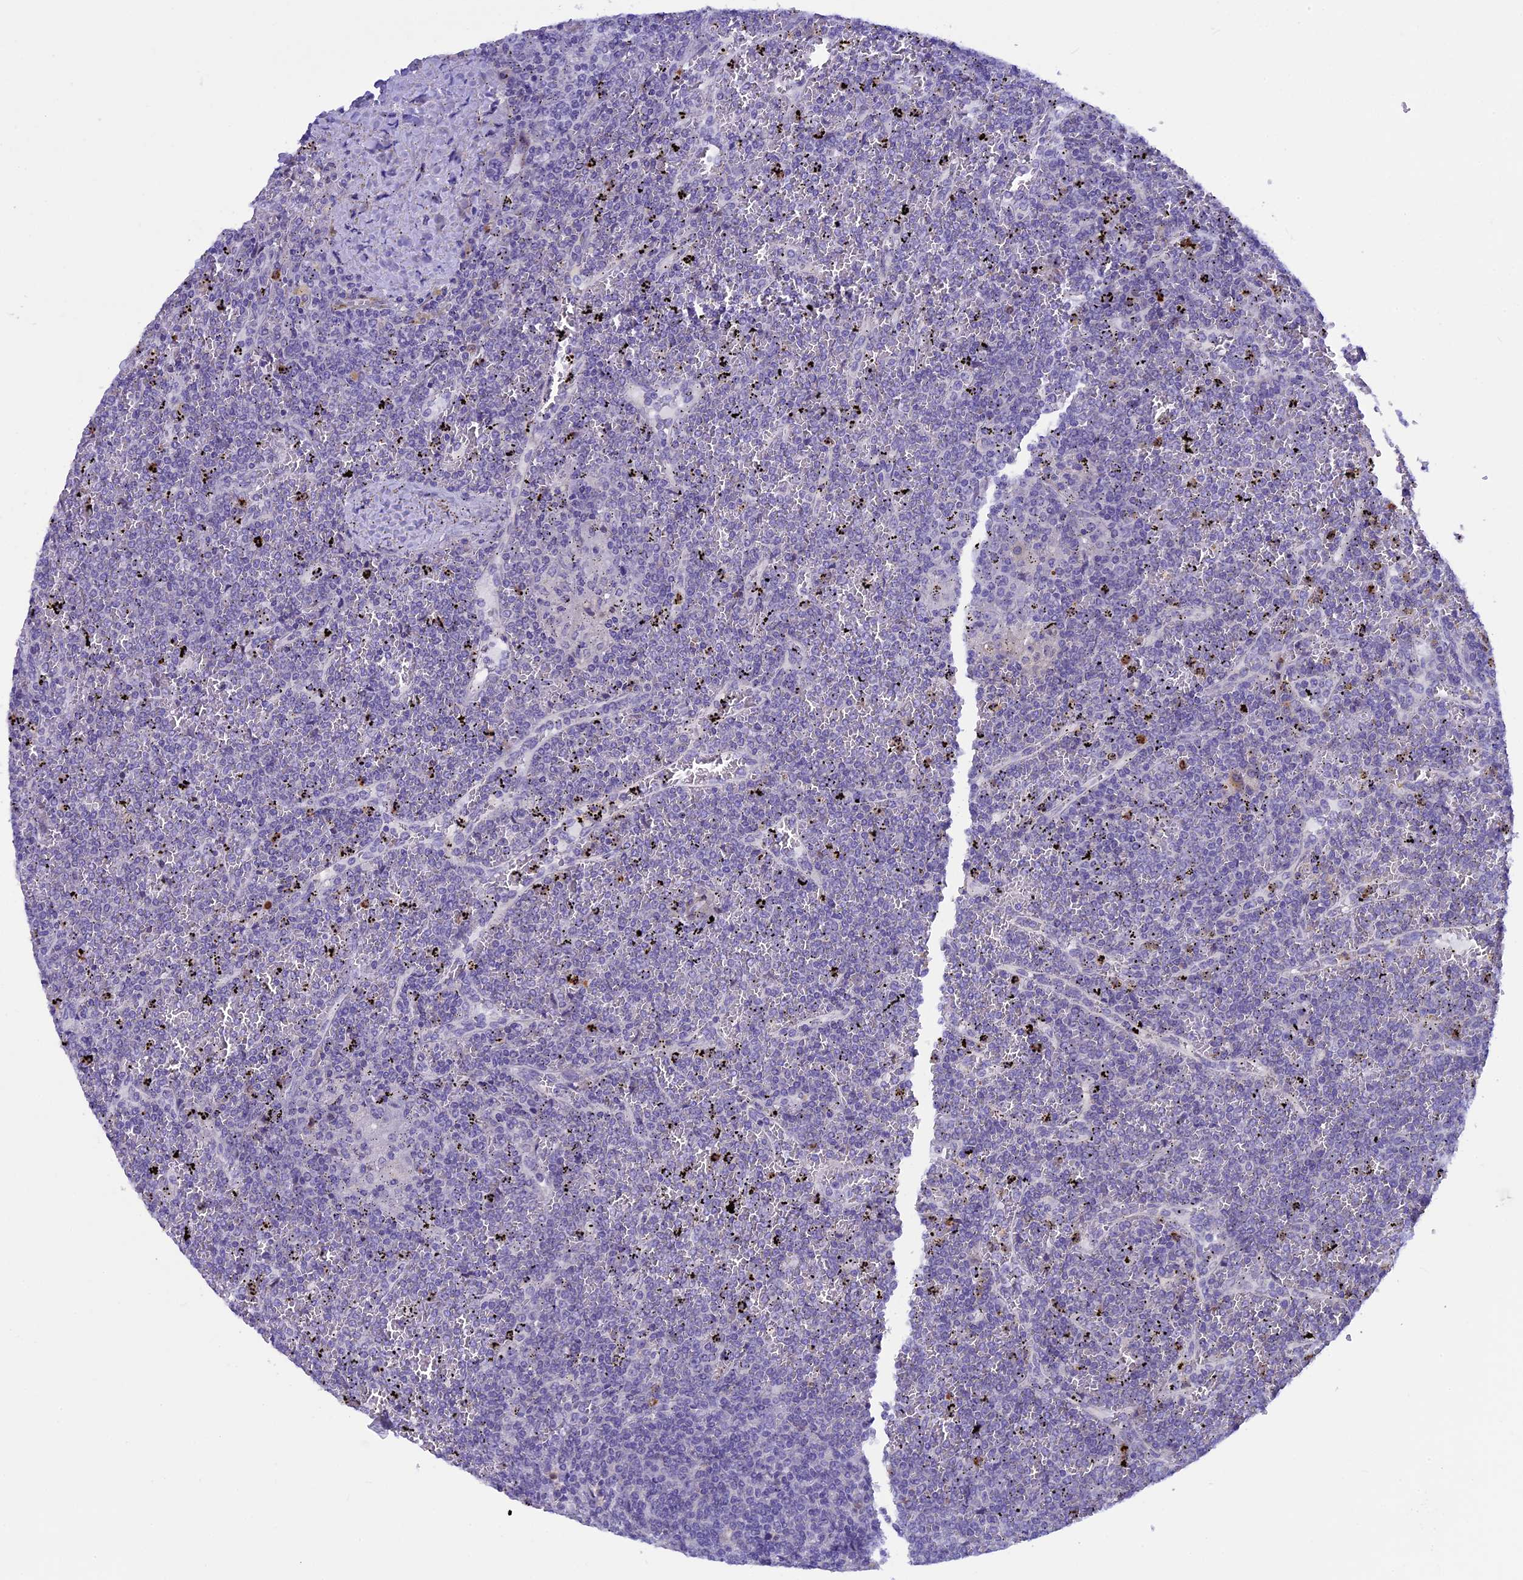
{"staining": {"intensity": "negative", "quantity": "none", "location": "none"}, "tissue": "lymphoma", "cell_type": "Tumor cells", "image_type": "cancer", "snomed": [{"axis": "morphology", "description": "Malignant lymphoma, non-Hodgkin's type, Low grade"}, {"axis": "topography", "description": "Spleen"}], "caption": "The image displays no staining of tumor cells in lymphoma.", "gene": "LOXL1", "patient": {"sex": "female", "age": 19}}